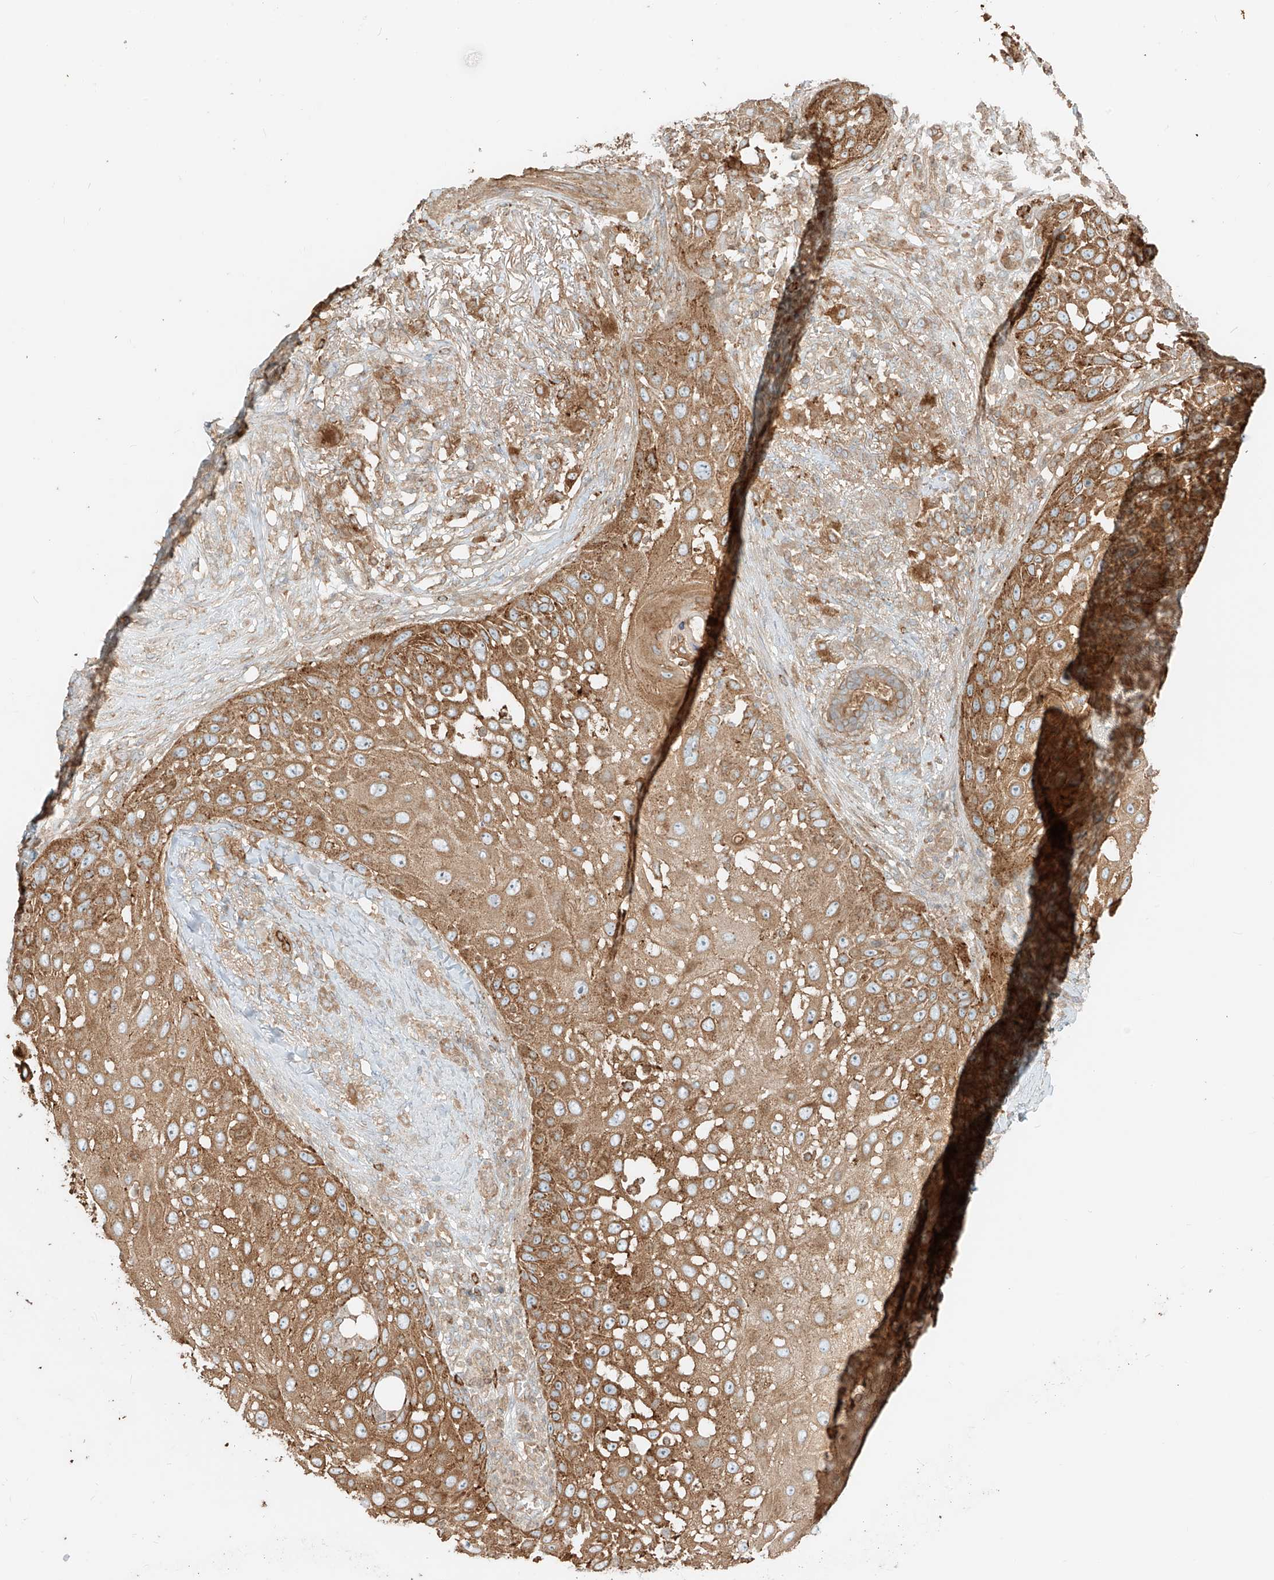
{"staining": {"intensity": "moderate", "quantity": ">75%", "location": "cytoplasmic/membranous"}, "tissue": "skin cancer", "cell_type": "Tumor cells", "image_type": "cancer", "snomed": [{"axis": "morphology", "description": "Squamous cell carcinoma, NOS"}, {"axis": "topography", "description": "Skin"}], "caption": "IHC image of squamous cell carcinoma (skin) stained for a protein (brown), which displays medium levels of moderate cytoplasmic/membranous expression in approximately >75% of tumor cells.", "gene": "CCDC115", "patient": {"sex": "female", "age": 44}}